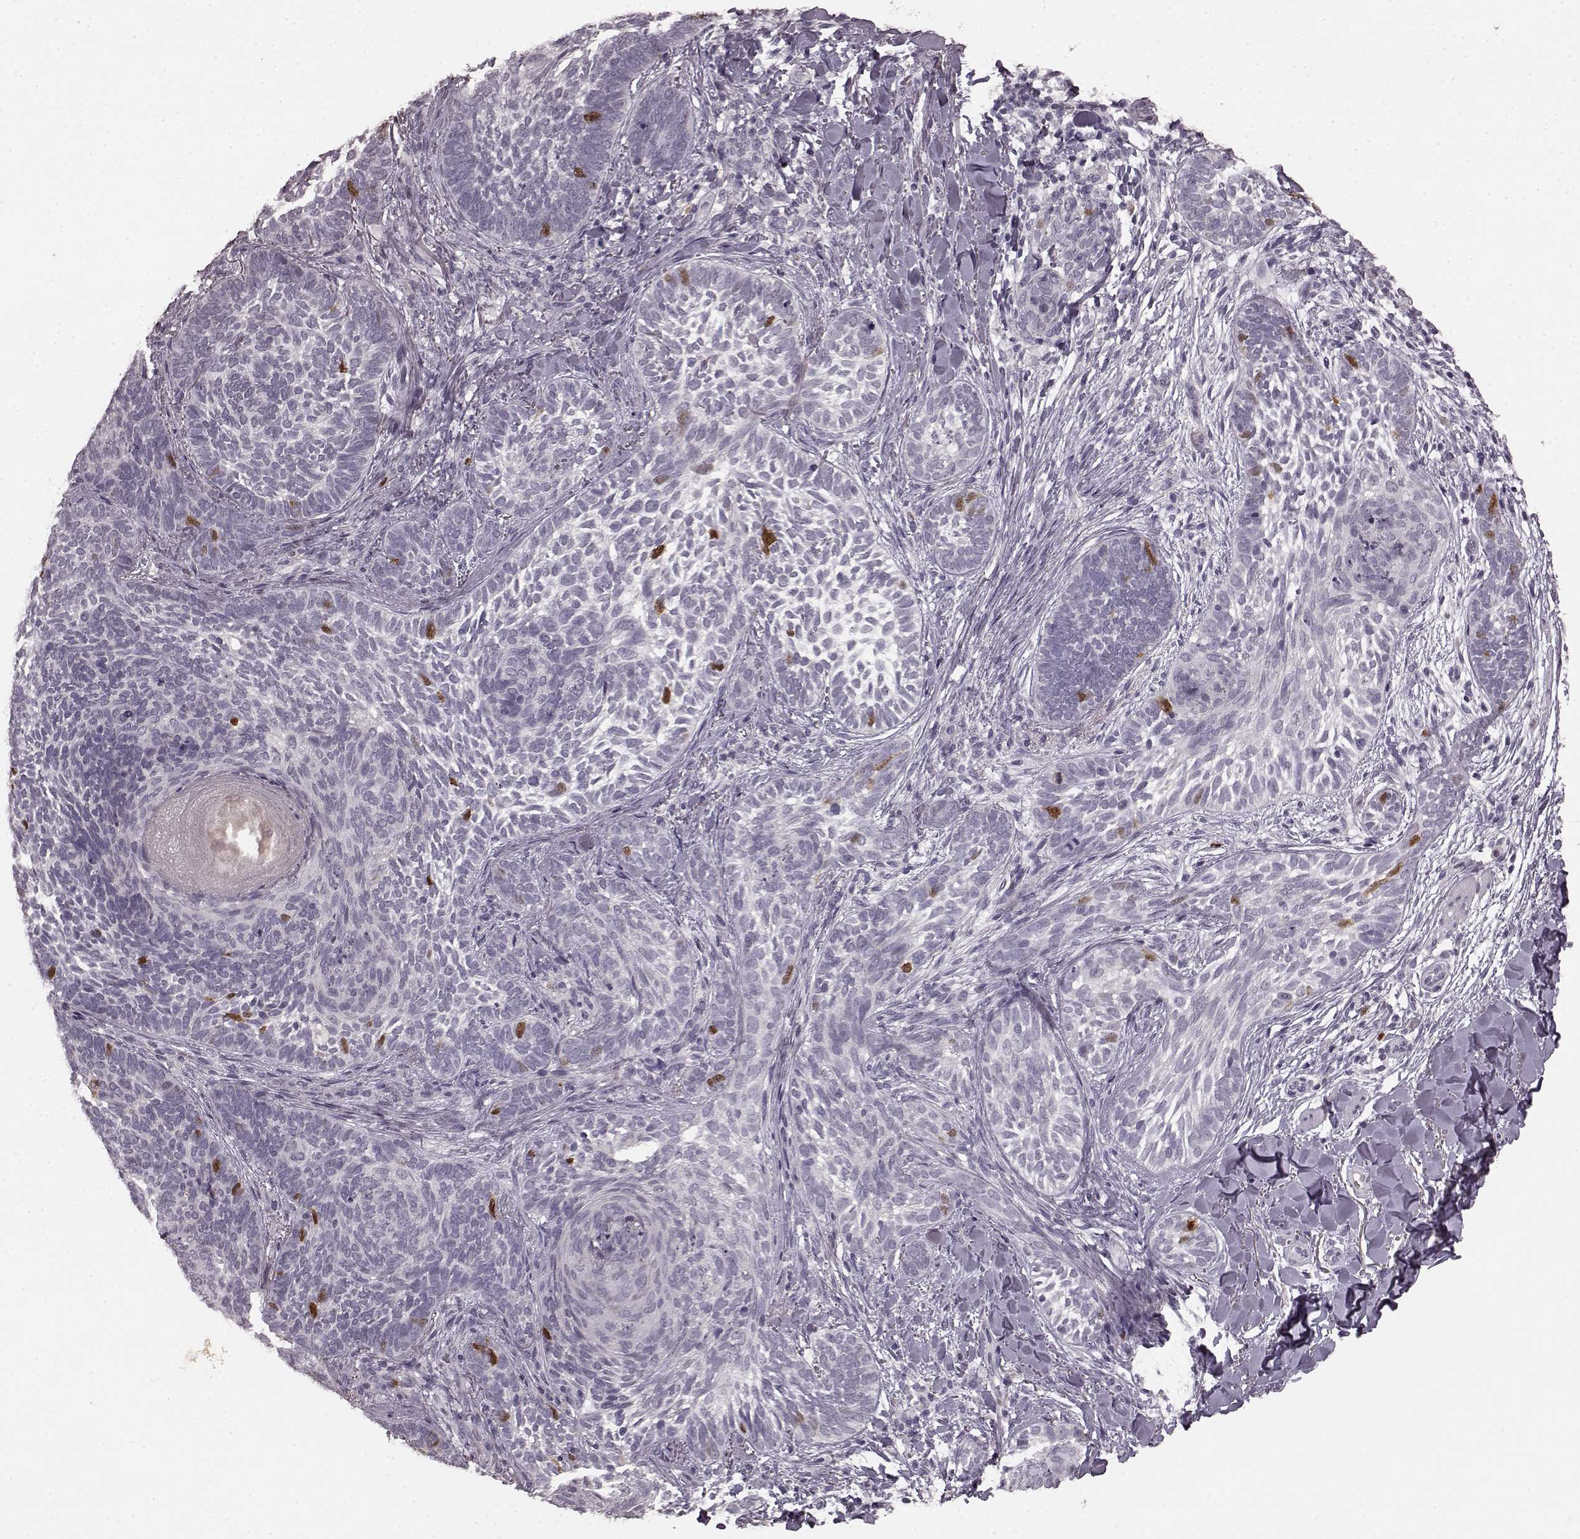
{"staining": {"intensity": "strong", "quantity": "<25%", "location": "nuclear"}, "tissue": "skin cancer", "cell_type": "Tumor cells", "image_type": "cancer", "snomed": [{"axis": "morphology", "description": "Normal tissue, NOS"}, {"axis": "morphology", "description": "Basal cell carcinoma"}, {"axis": "topography", "description": "Skin"}], "caption": "The photomicrograph demonstrates staining of skin cancer, revealing strong nuclear protein expression (brown color) within tumor cells.", "gene": "CCNA2", "patient": {"sex": "male", "age": 46}}